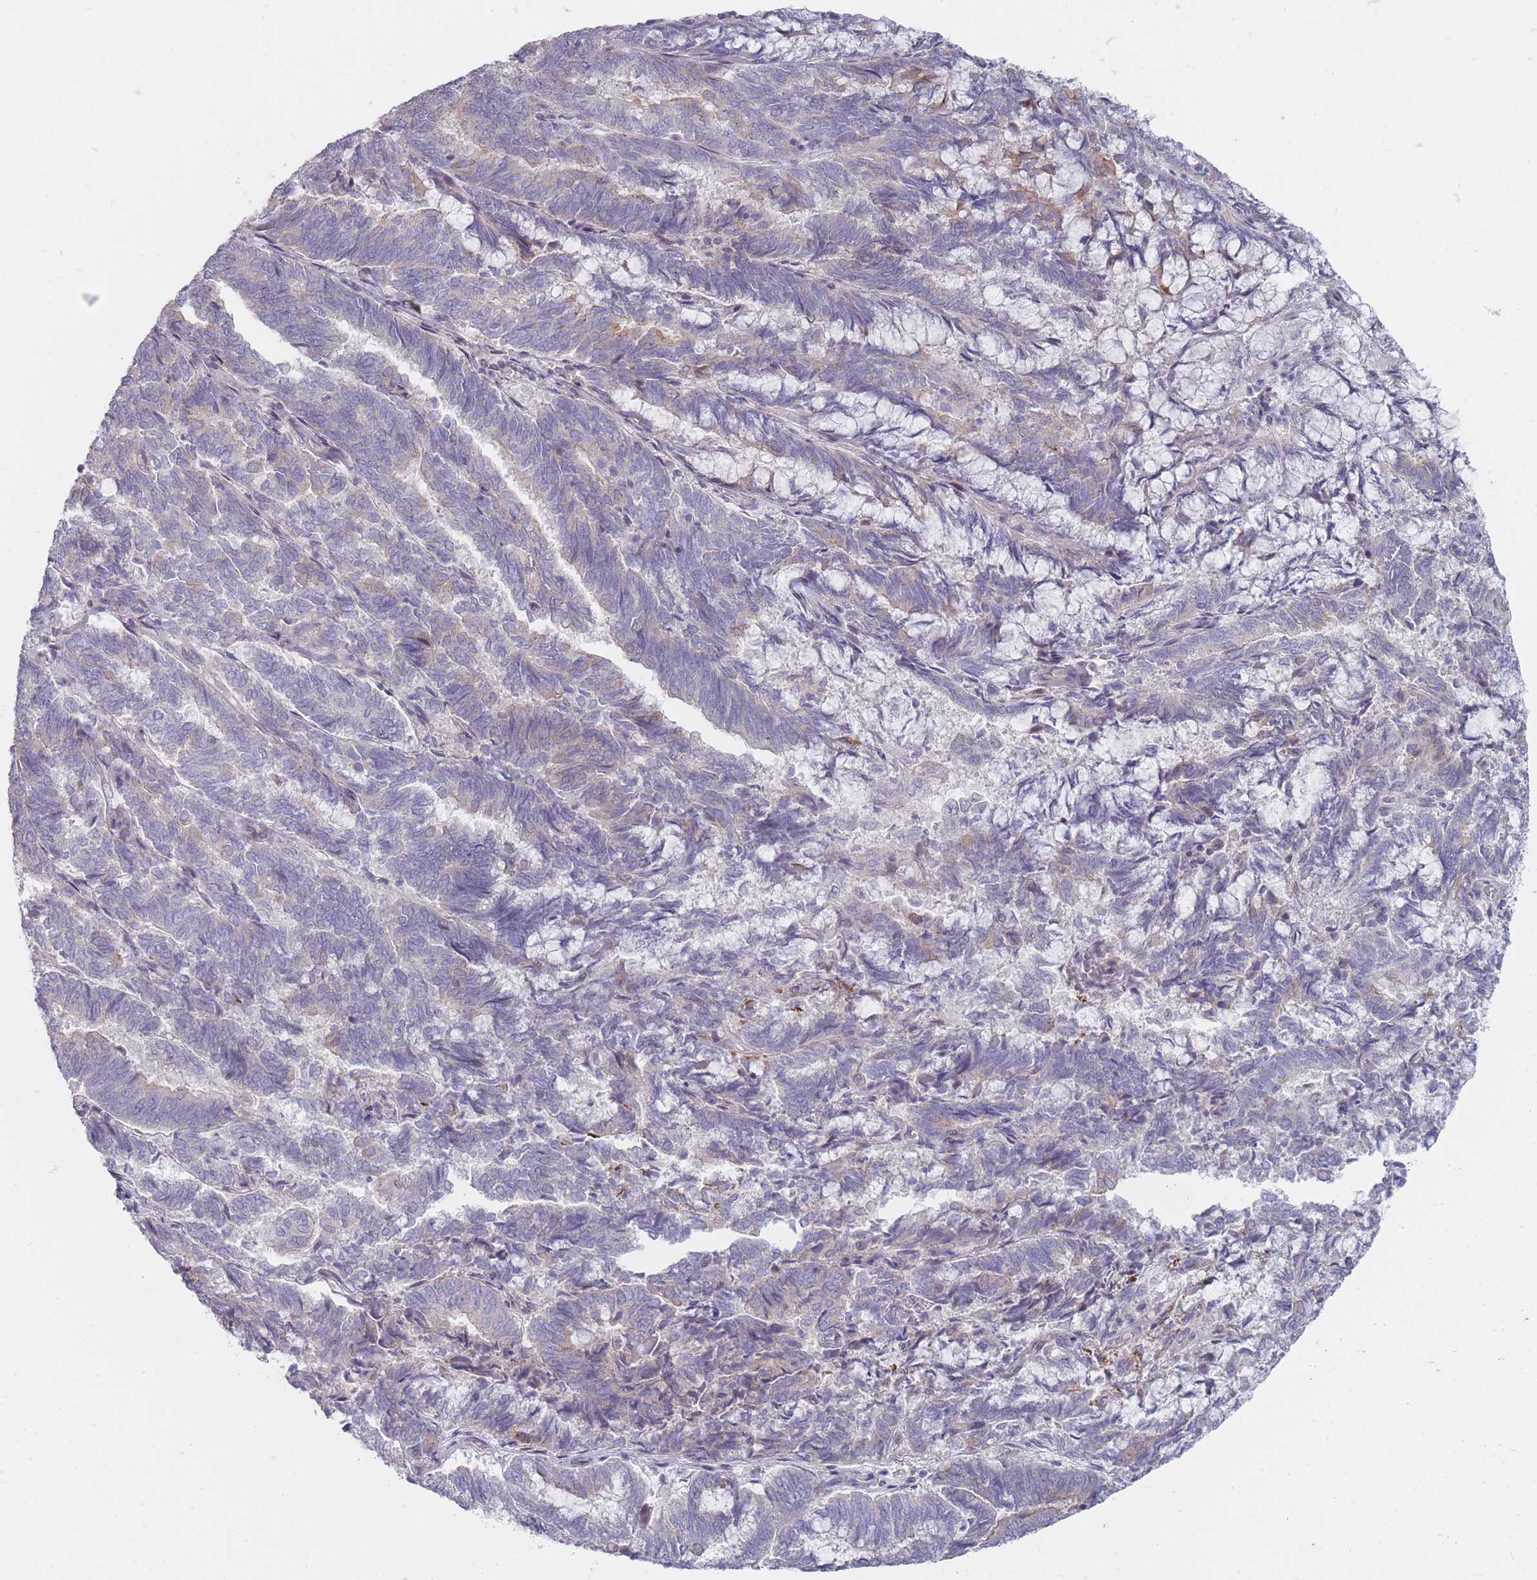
{"staining": {"intensity": "weak", "quantity": "<25%", "location": "cytoplasmic/membranous"}, "tissue": "endometrial cancer", "cell_type": "Tumor cells", "image_type": "cancer", "snomed": [{"axis": "morphology", "description": "Adenocarcinoma, NOS"}, {"axis": "topography", "description": "Endometrium"}], "caption": "IHC of human endometrial adenocarcinoma exhibits no staining in tumor cells.", "gene": "PCDH12", "patient": {"sex": "female", "age": 80}}